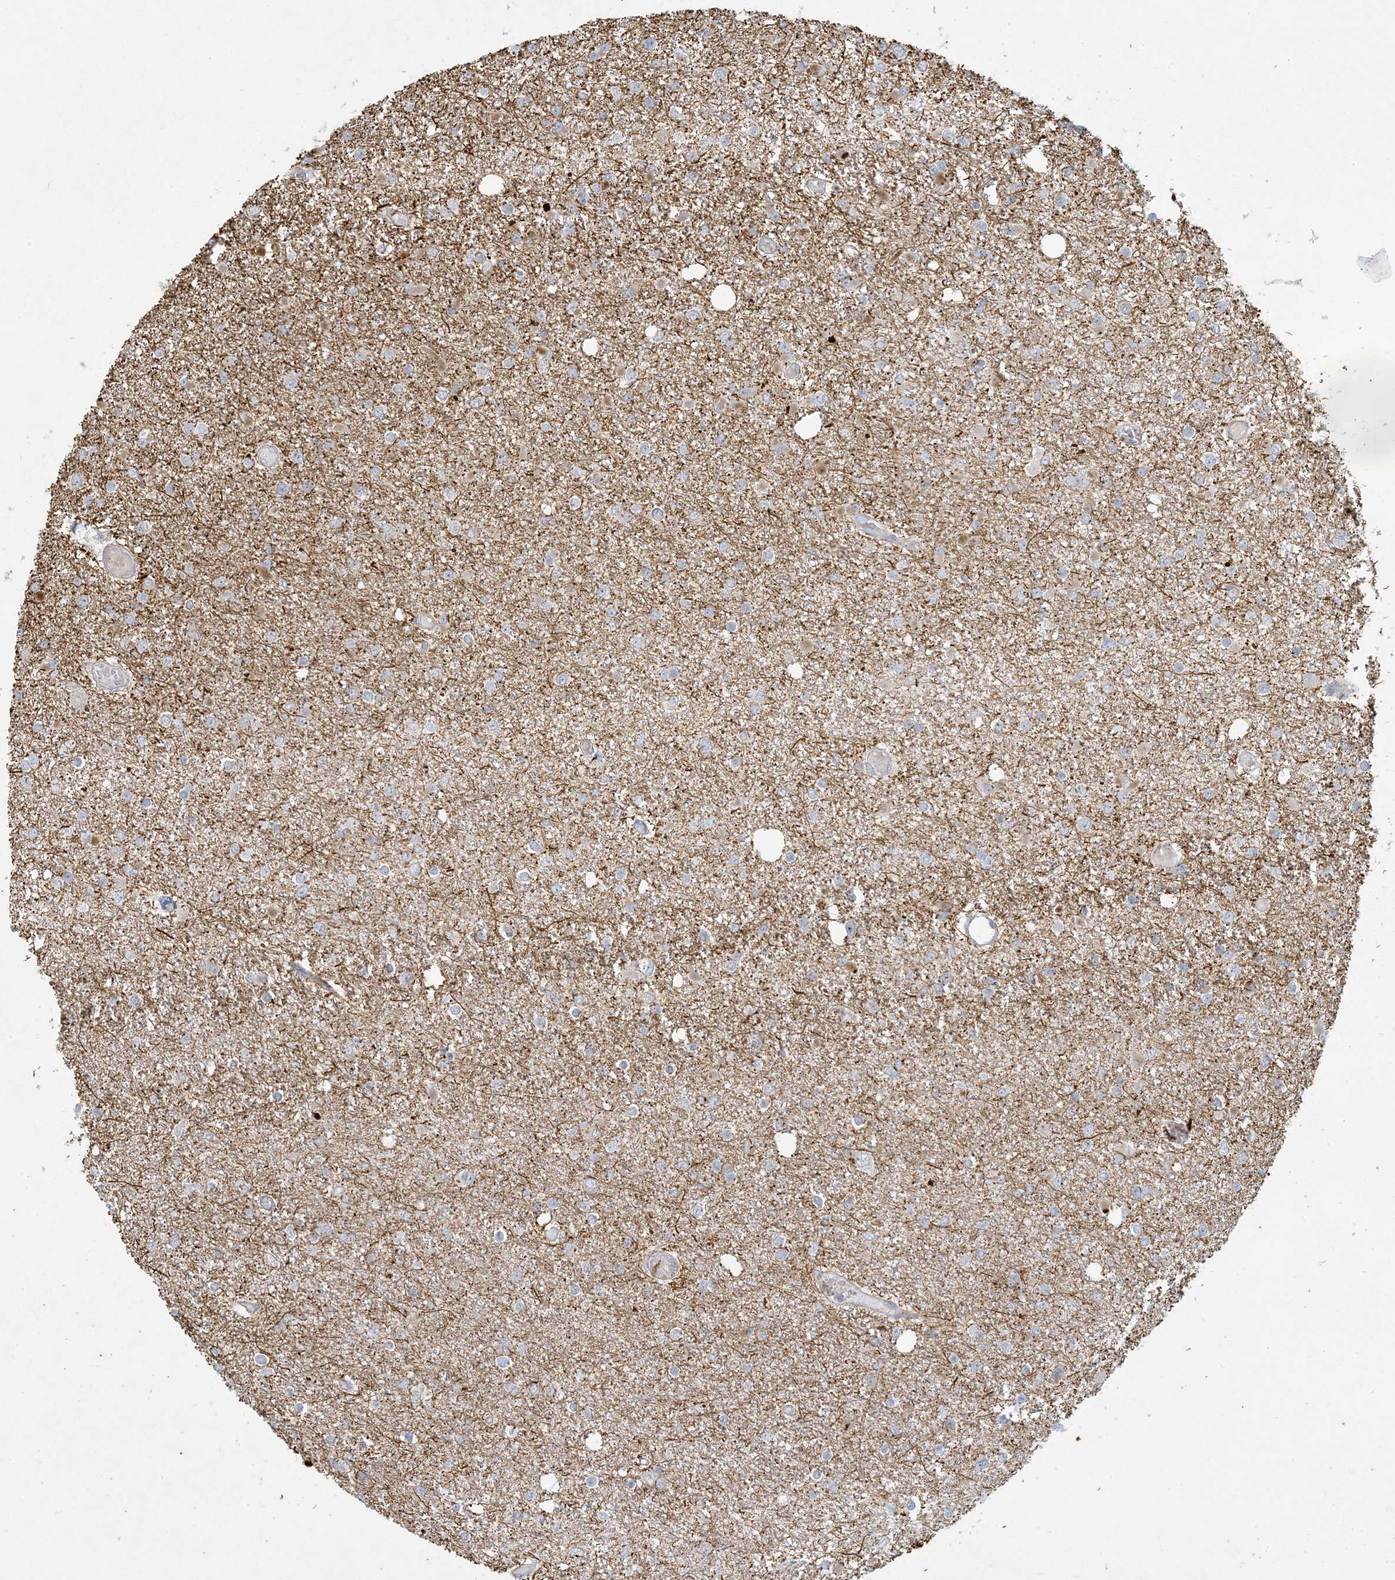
{"staining": {"intensity": "weak", "quantity": "<25%", "location": "cytoplasmic/membranous"}, "tissue": "glioma", "cell_type": "Tumor cells", "image_type": "cancer", "snomed": [{"axis": "morphology", "description": "Glioma, malignant, Low grade"}, {"axis": "topography", "description": "Brain"}], "caption": "This photomicrograph is of glioma stained with IHC to label a protein in brown with the nuclei are counter-stained blue. There is no positivity in tumor cells.", "gene": "MCAT", "patient": {"sex": "female", "age": 22}}